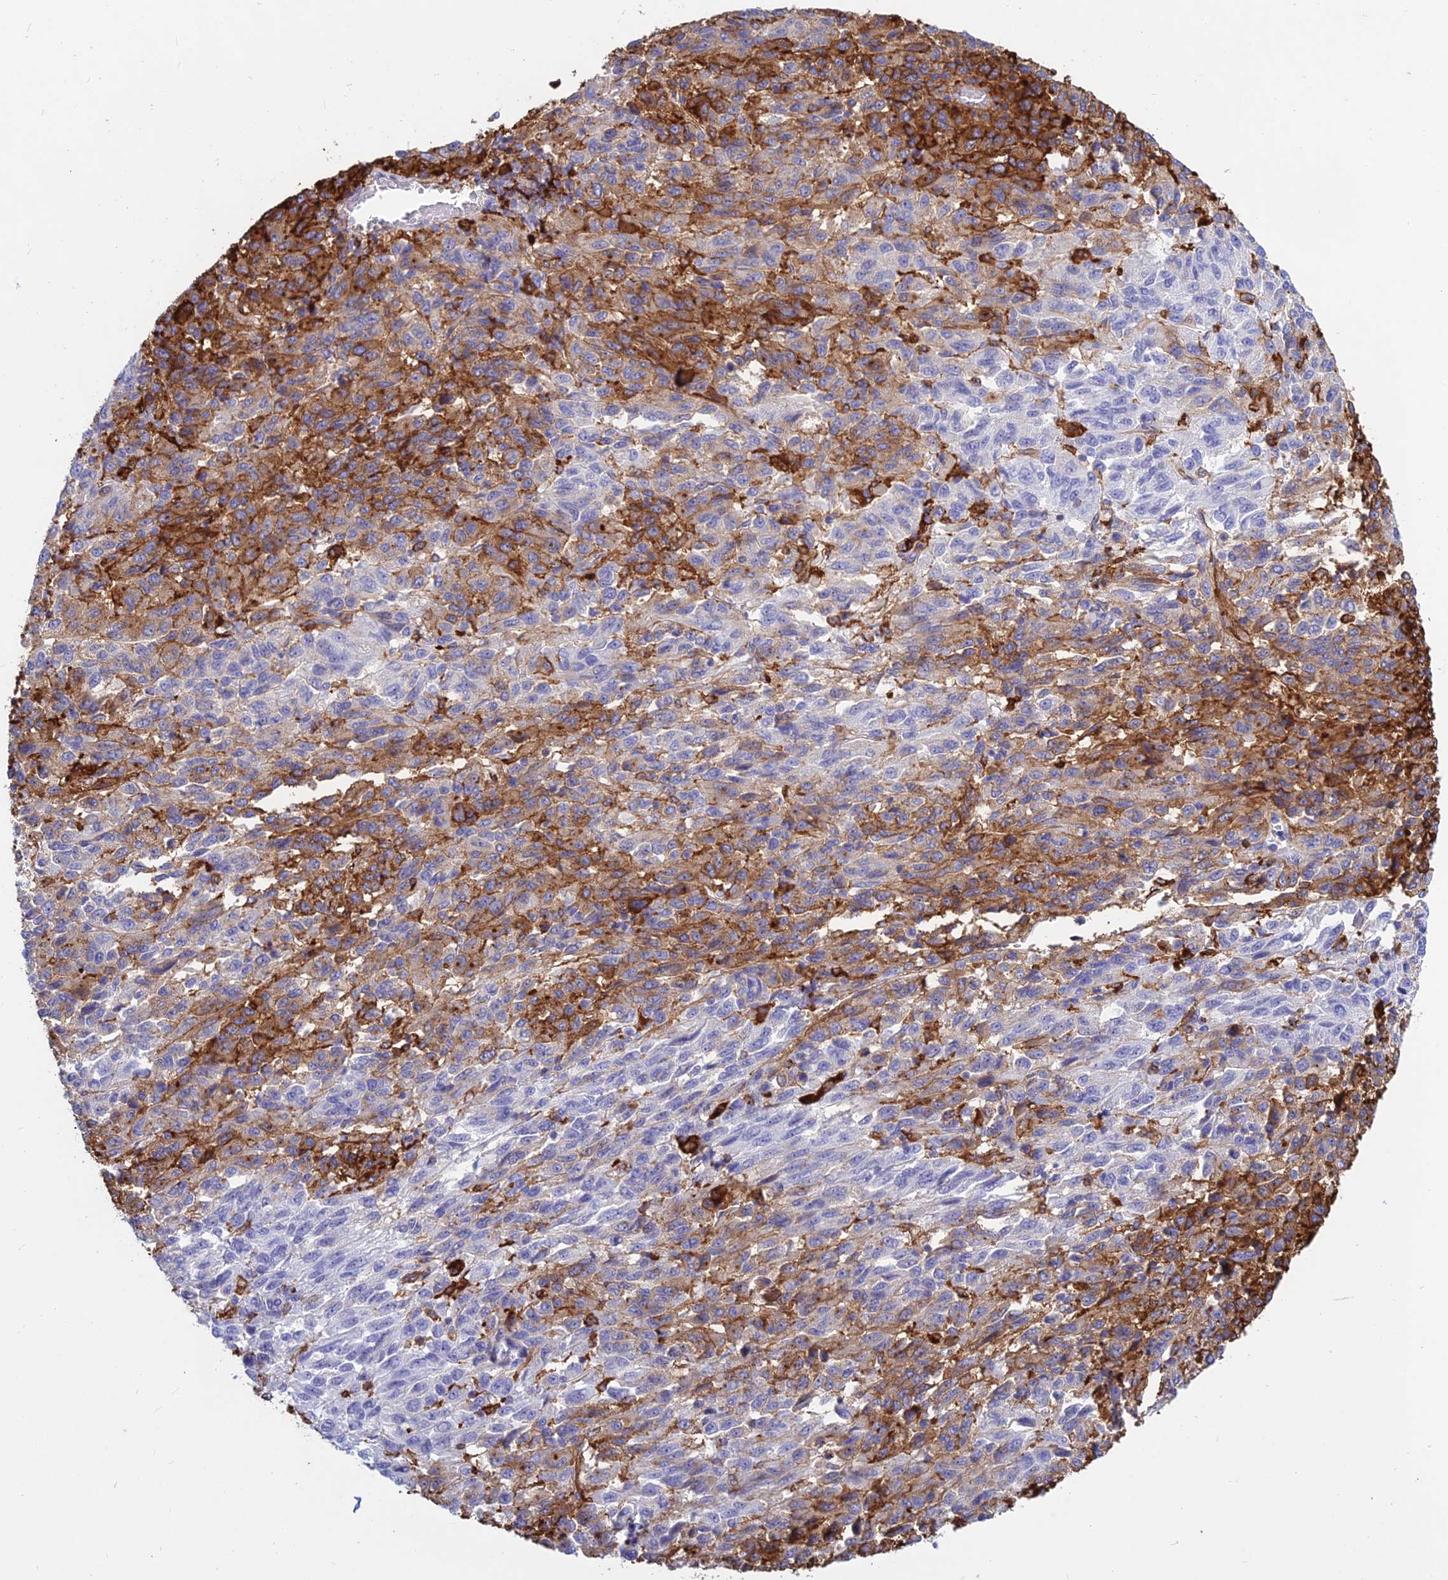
{"staining": {"intensity": "moderate", "quantity": "25%-75%", "location": "cytoplasmic/membranous"}, "tissue": "melanoma", "cell_type": "Tumor cells", "image_type": "cancer", "snomed": [{"axis": "morphology", "description": "Malignant melanoma, Metastatic site"}, {"axis": "topography", "description": "Lung"}], "caption": "A medium amount of moderate cytoplasmic/membranous positivity is seen in approximately 25%-75% of tumor cells in malignant melanoma (metastatic site) tissue. The protein is shown in brown color, while the nuclei are stained blue.", "gene": "HLA-DRB1", "patient": {"sex": "male", "age": 64}}